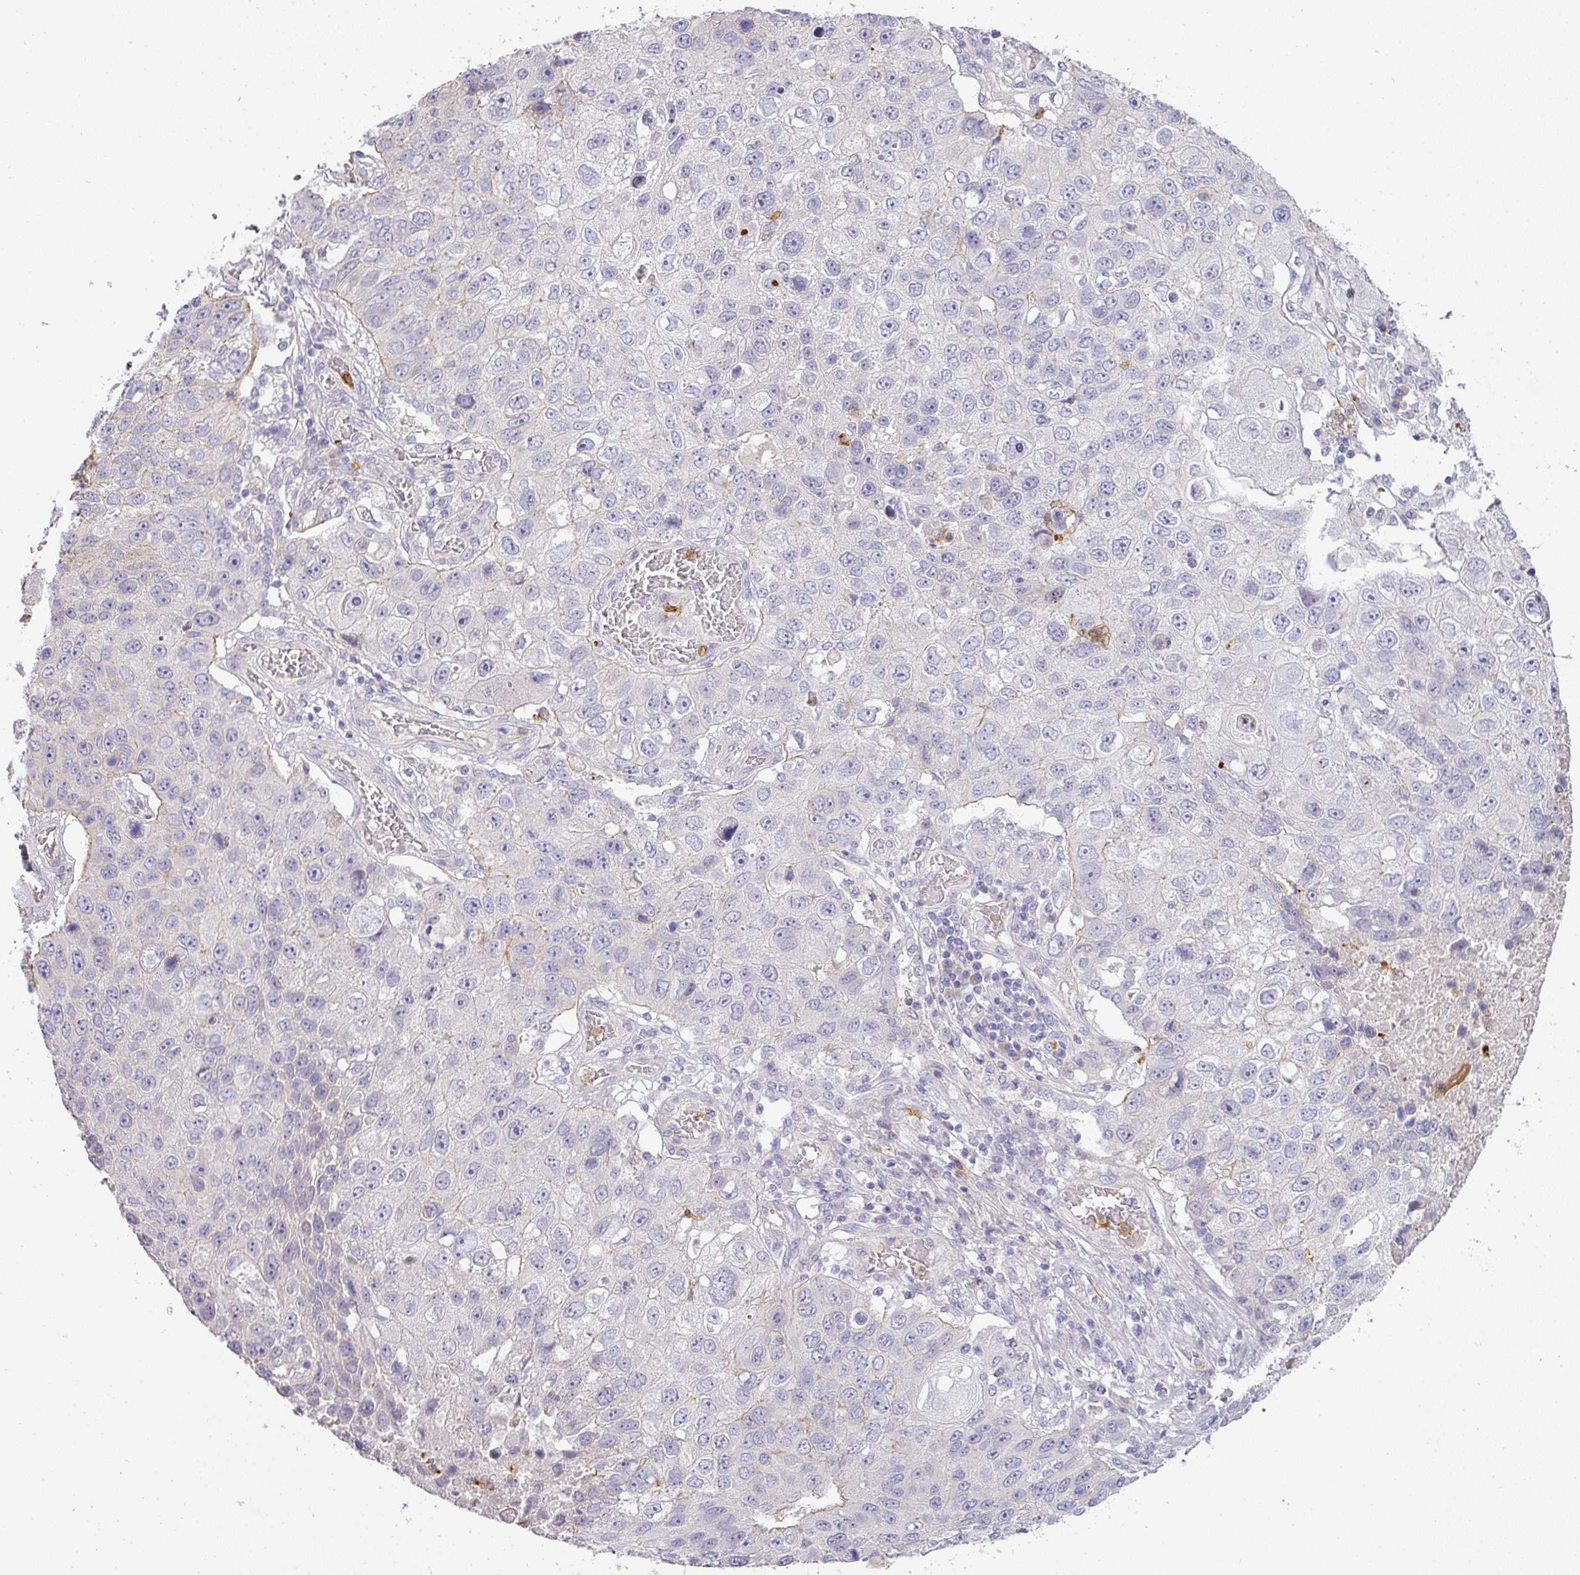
{"staining": {"intensity": "negative", "quantity": "none", "location": "none"}, "tissue": "lung cancer", "cell_type": "Tumor cells", "image_type": "cancer", "snomed": [{"axis": "morphology", "description": "Squamous cell carcinoma, NOS"}, {"axis": "topography", "description": "Lung"}], "caption": "Protein analysis of lung cancer (squamous cell carcinoma) demonstrates no significant positivity in tumor cells.", "gene": "HHEX", "patient": {"sex": "male", "age": 61}}